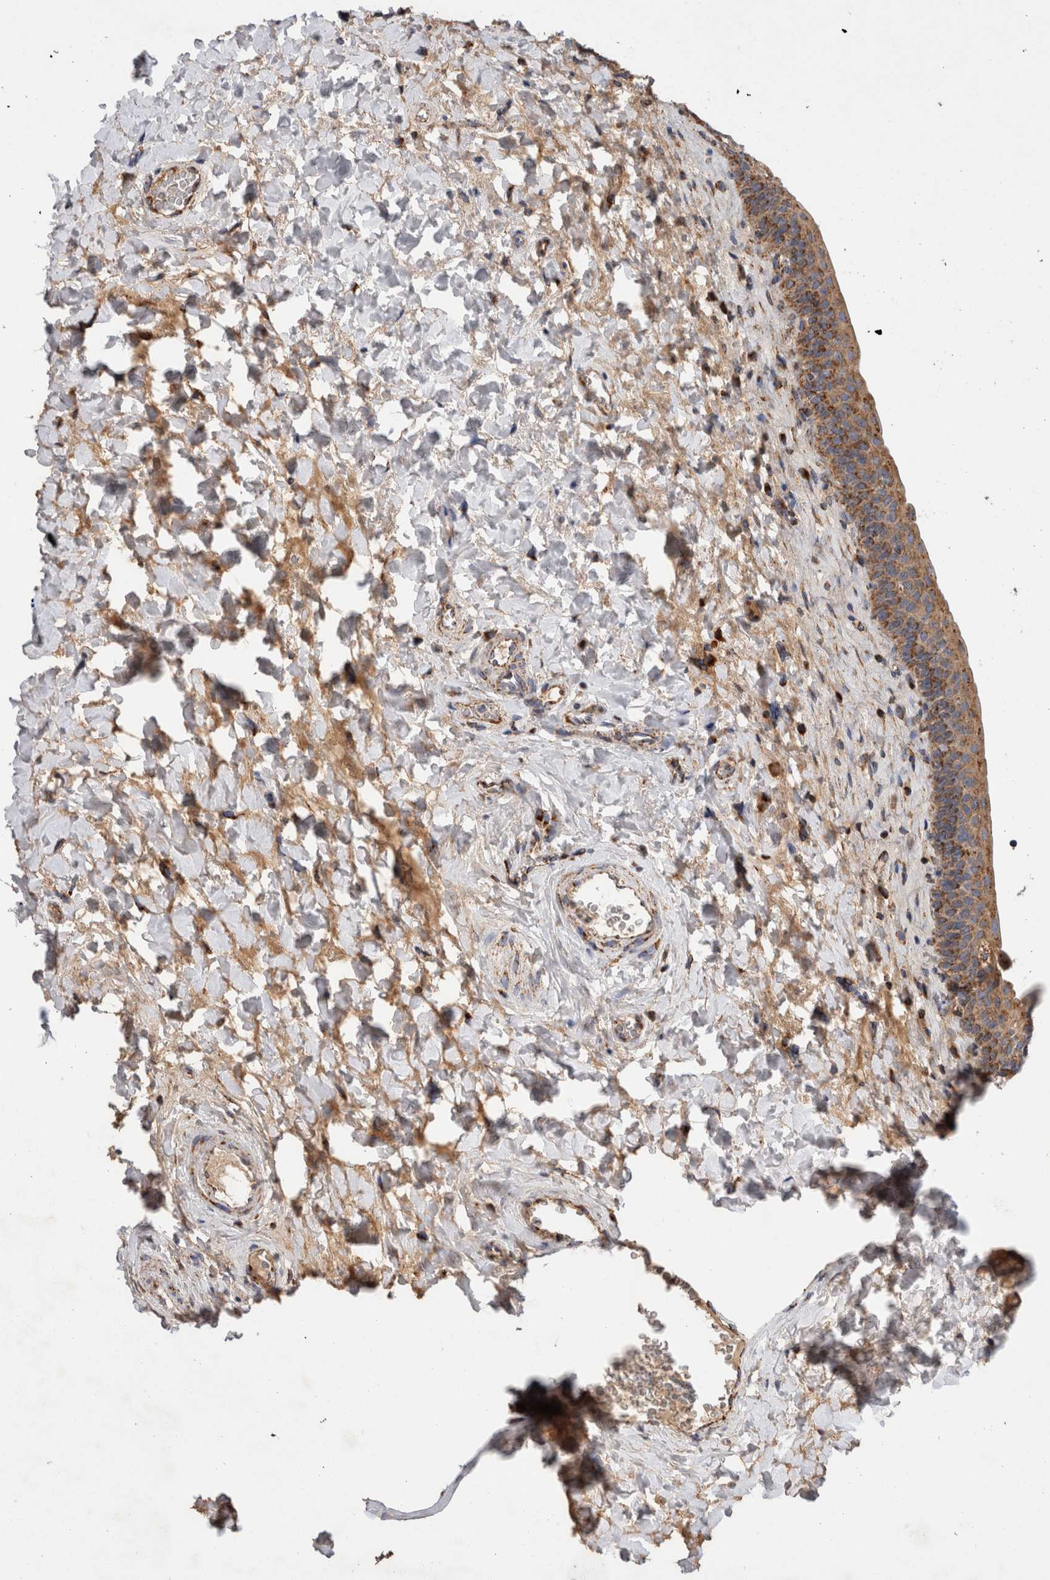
{"staining": {"intensity": "moderate", "quantity": ">75%", "location": "cytoplasmic/membranous"}, "tissue": "urinary bladder", "cell_type": "Urothelial cells", "image_type": "normal", "snomed": [{"axis": "morphology", "description": "Normal tissue, NOS"}, {"axis": "topography", "description": "Urinary bladder"}], "caption": "Immunohistochemical staining of unremarkable human urinary bladder demonstrates >75% levels of moderate cytoplasmic/membranous protein staining in about >75% of urothelial cells. The protein is shown in brown color, while the nuclei are stained blue.", "gene": "IARS2", "patient": {"sex": "male", "age": 83}}